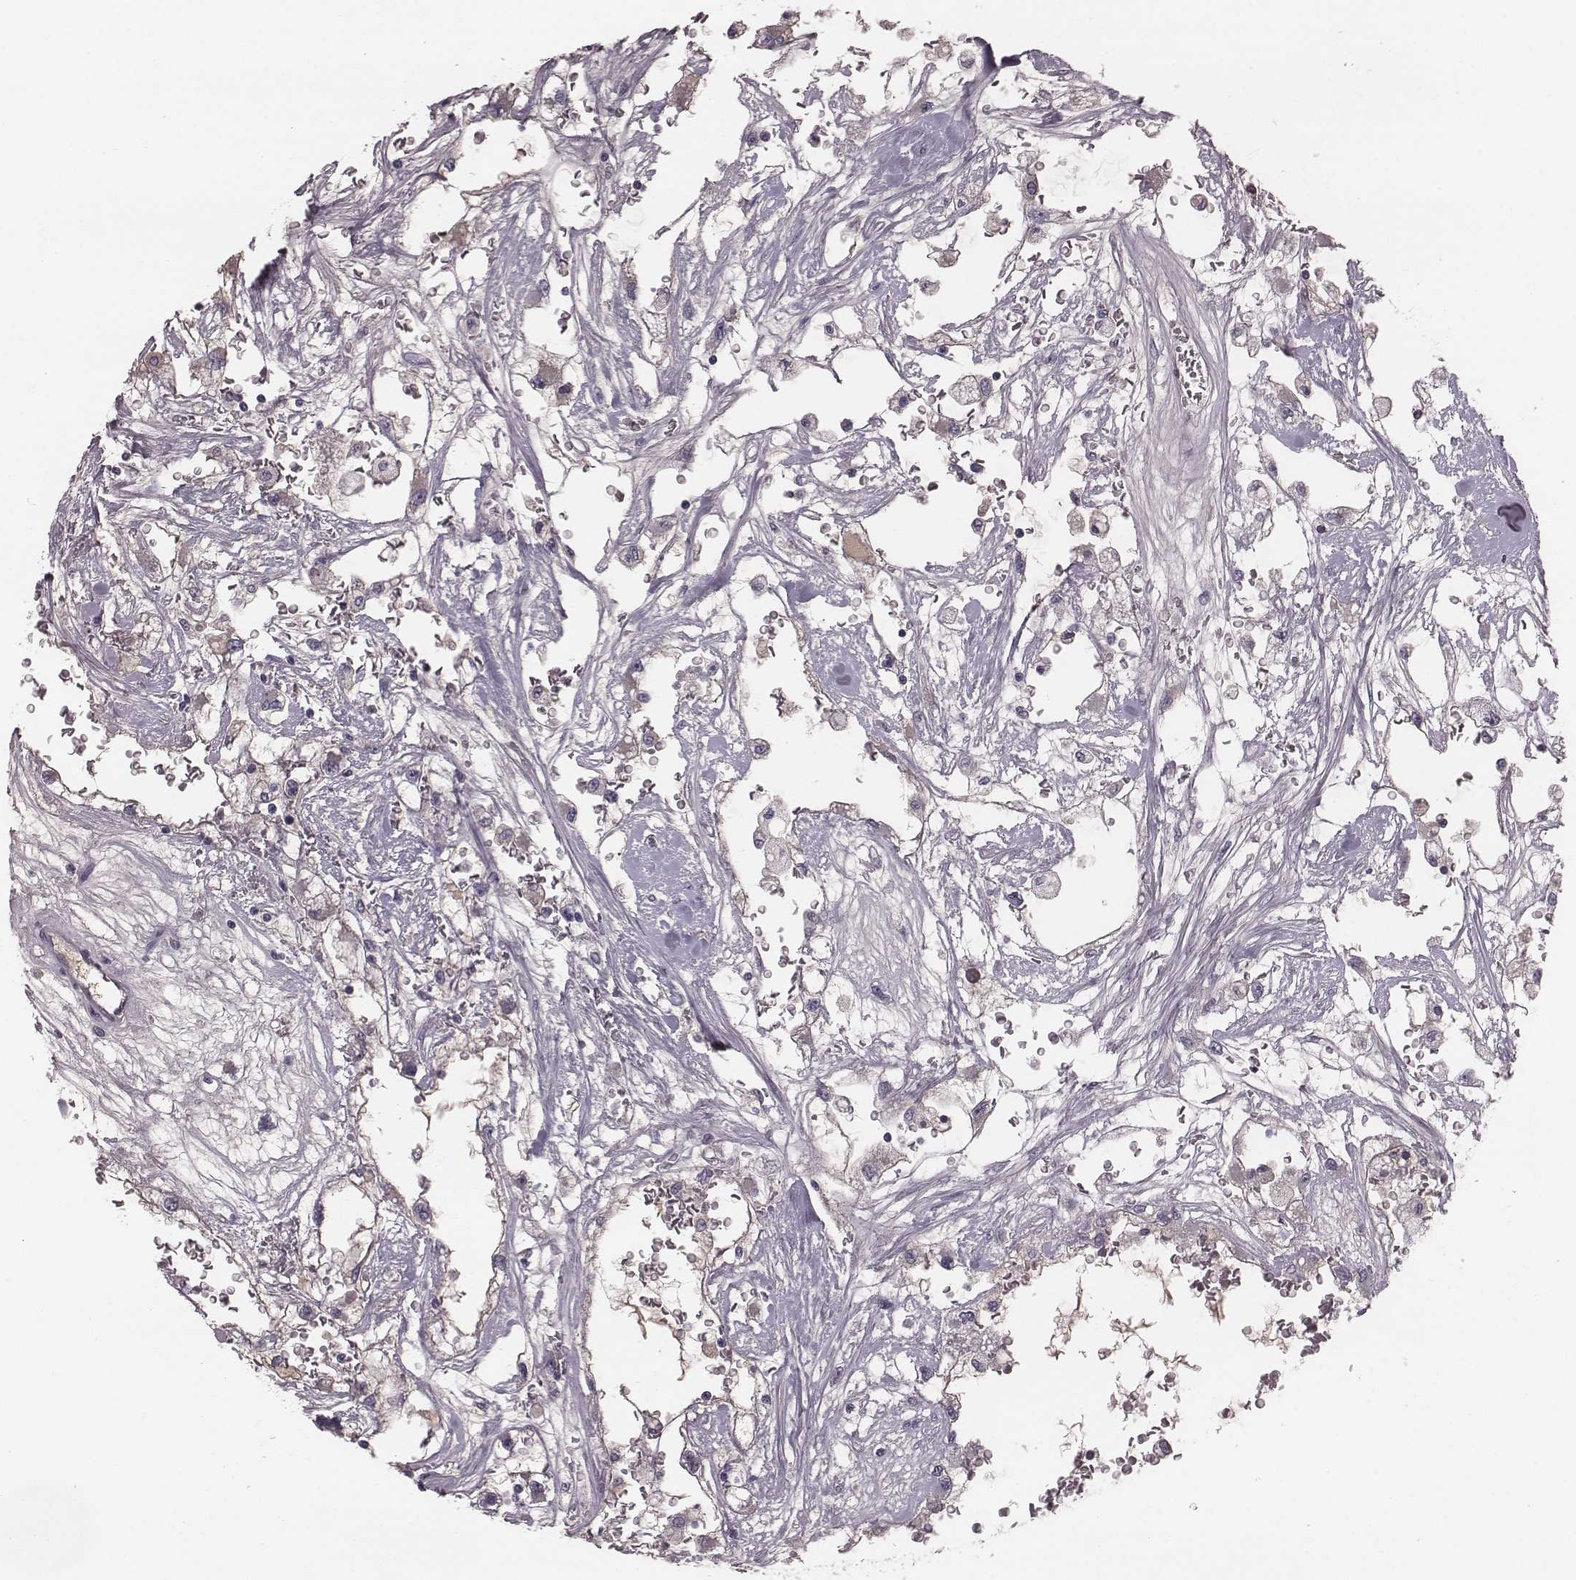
{"staining": {"intensity": "negative", "quantity": "none", "location": "none"}, "tissue": "renal cancer", "cell_type": "Tumor cells", "image_type": "cancer", "snomed": [{"axis": "morphology", "description": "Adenocarcinoma, NOS"}, {"axis": "topography", "description": "Kidney"}], "caption": "High magnification brightfield microscopy of renal cancer stained with DAB (brown) and counterstained with hematoxylin (blue): tumor cells show no significant expression.", "gene": "SMIM24", "patient": {"sex": "male", "age": 59}}